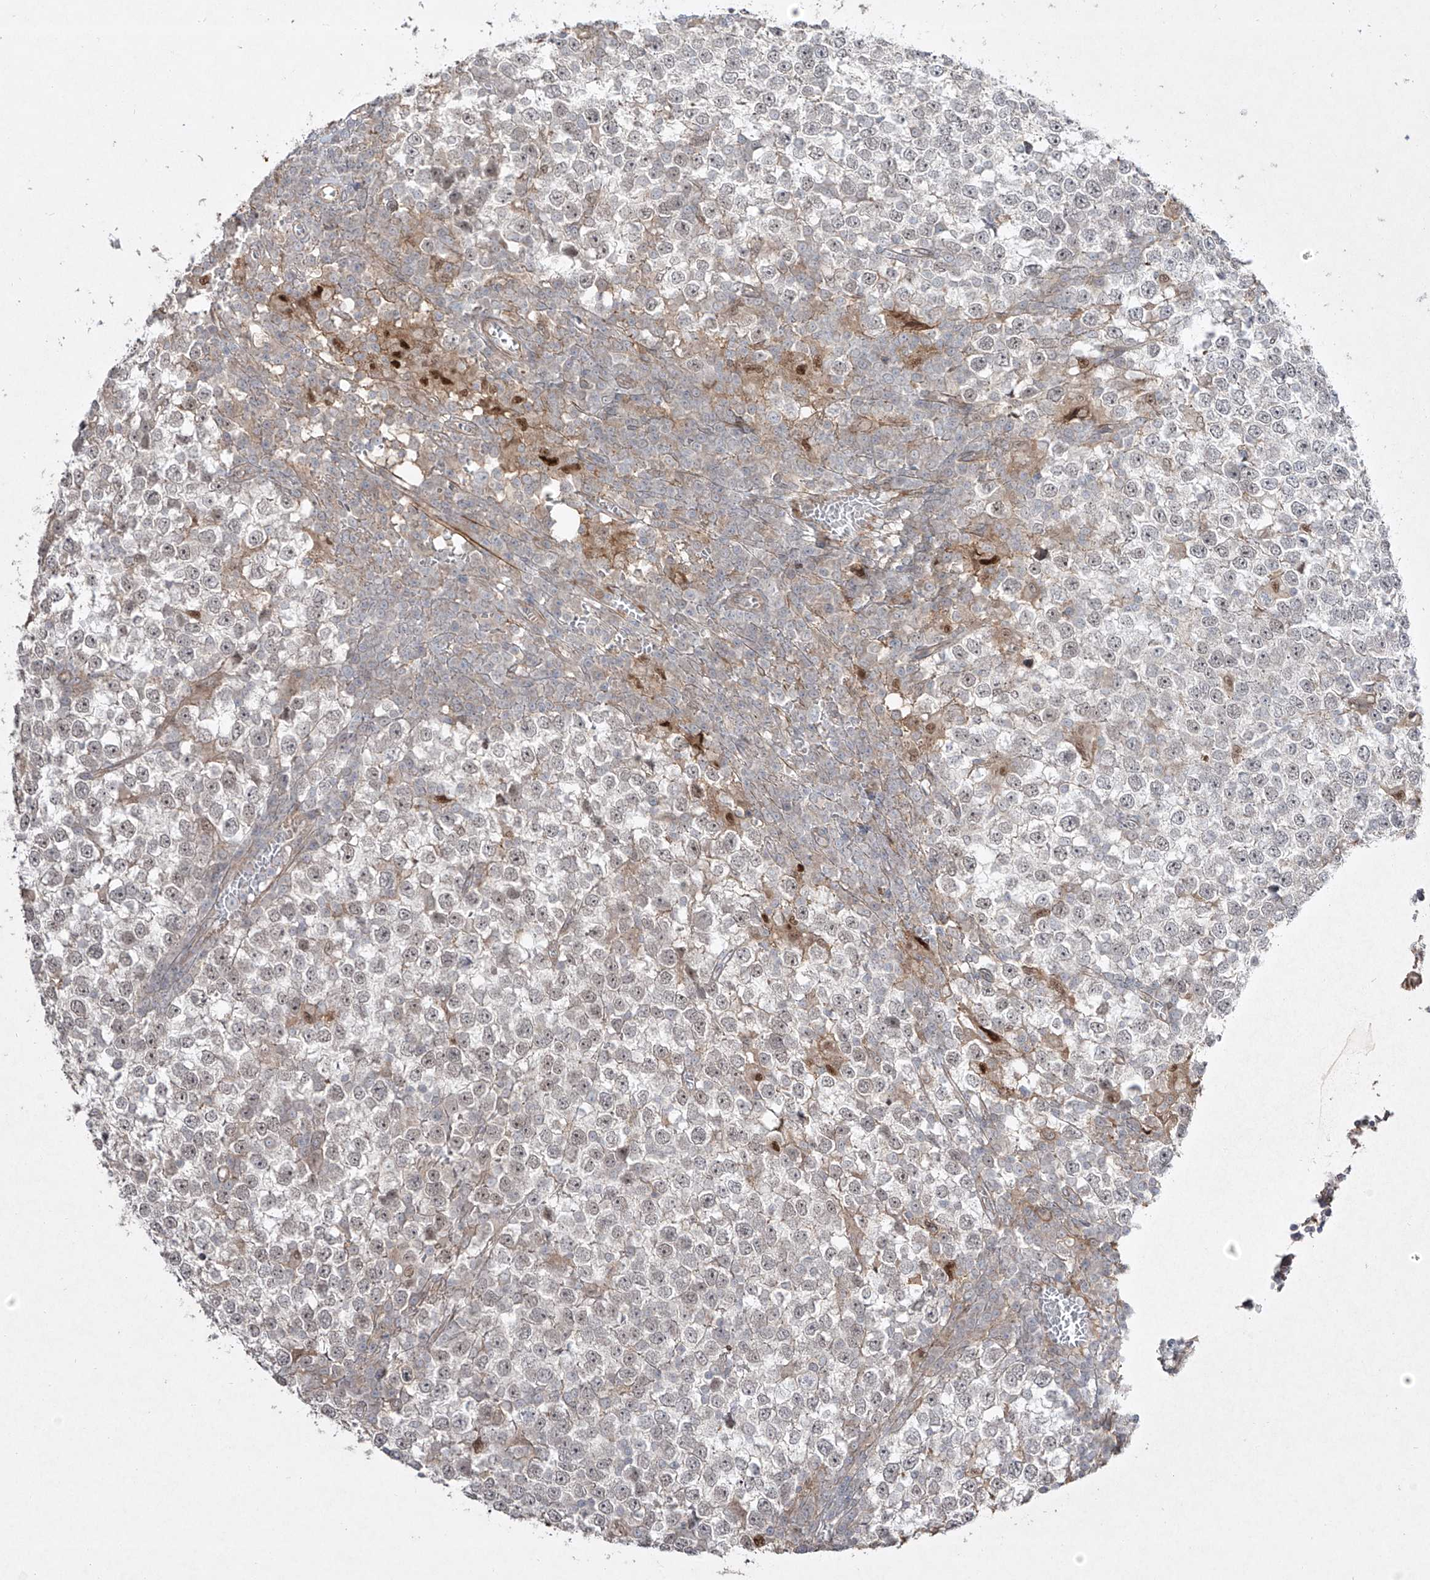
{"staining": {"intensity": "negative", "quantity": "none", "location": "none"}, "tissue": "testis cancer", "cell_type": "Tumor cells", "image_type": "cancer", "snomed": [{"axis": "morphology", "description": "Seminoma, NOS"}, {"axis": "topography", "description": "Testis"}], "caption": "Immunohistochemistry image of neoplastic tissue: seminoma (testis) stained with DAB (3,3'-diaminobenzidine) reveals no significant protein staining in tumor cells.", "gene": "KDM1B", "patient": {"sex": "male", "age": 65}}